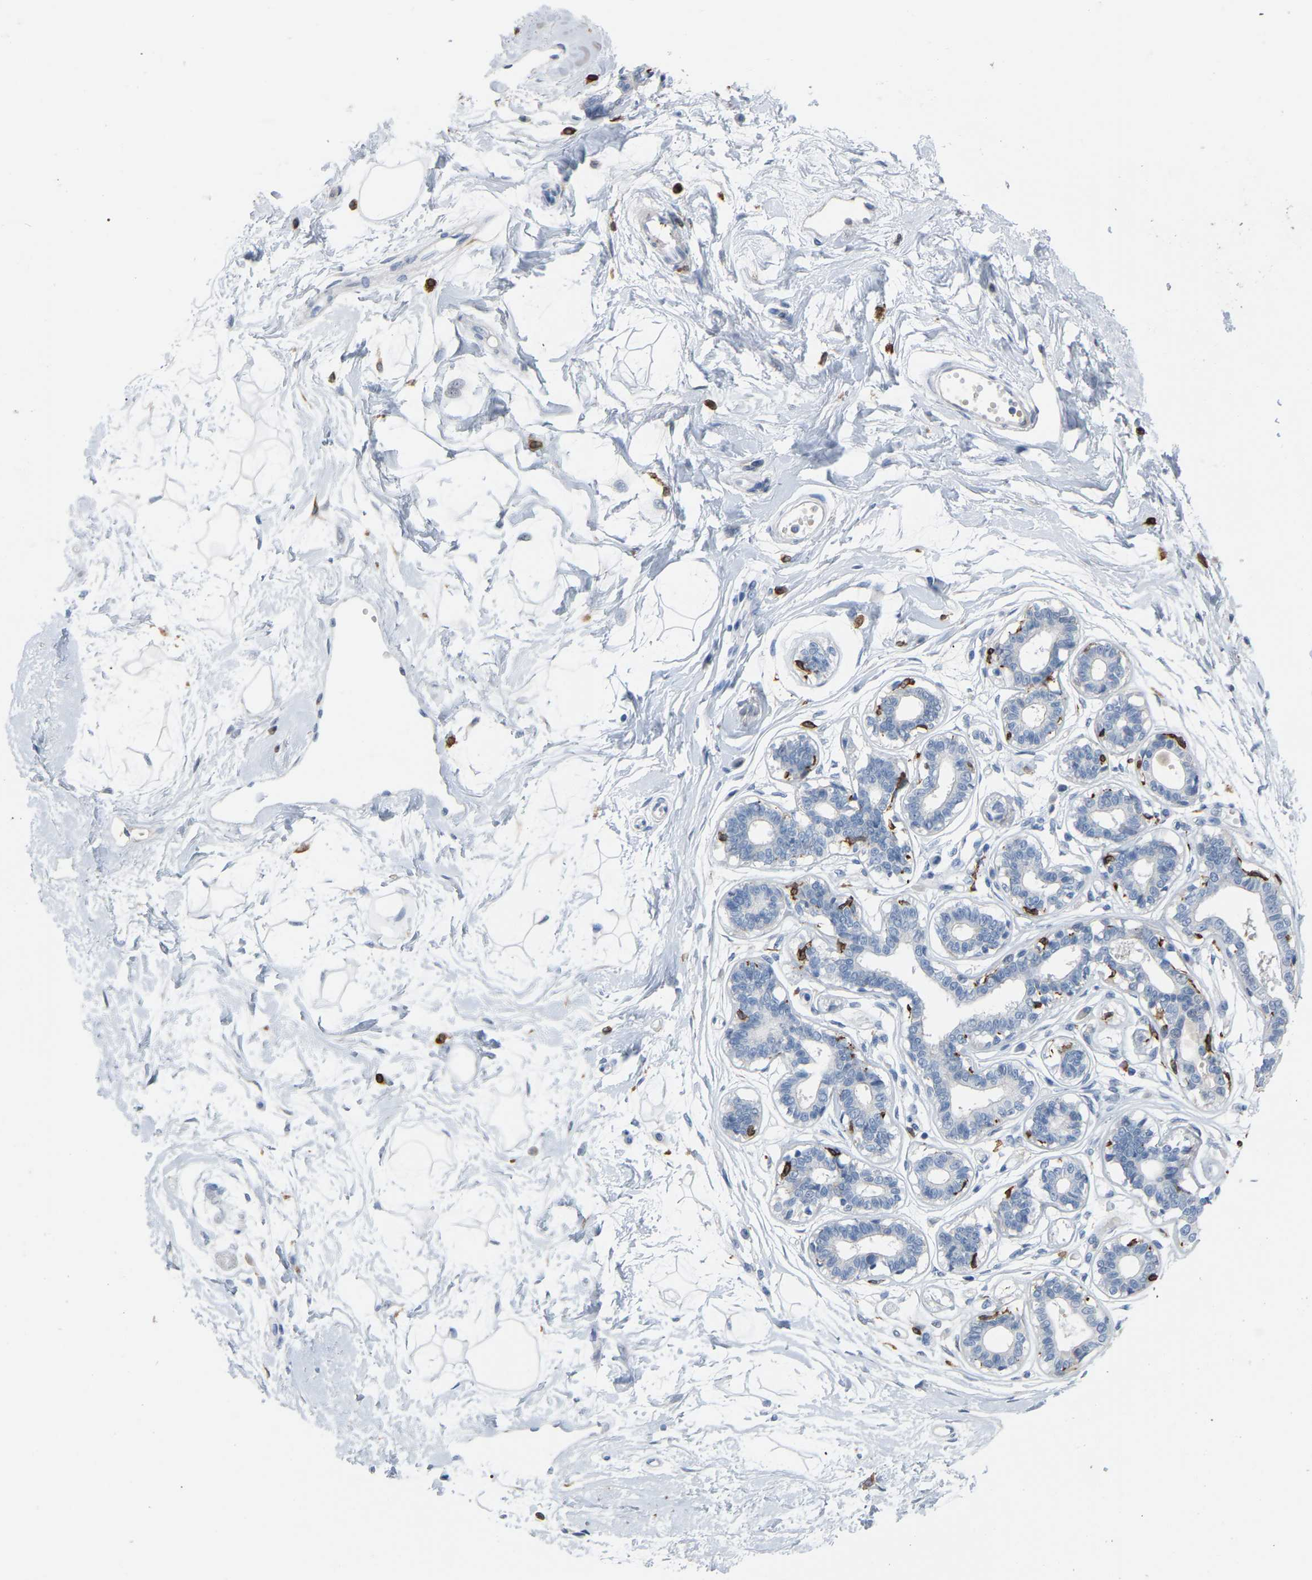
{"staining": {"intensity": "negative", "quantity": "none", "location": "none"}, "tissue": "breast", "cell_type": "Adipocytes", "image_type": "normal", "snomed": [{"axis": "morphology", "description": "Normal tissue, NOS"}, {"axis": "topography", "description": "Breast"}], "caption": "Immunohistochemistry photomicrograph of benign breast: breast stained with DAB displays no significant protein expression in adipocytes.", "gene": "PTGS1", "patient": {"sex": "female", "age": 45}}